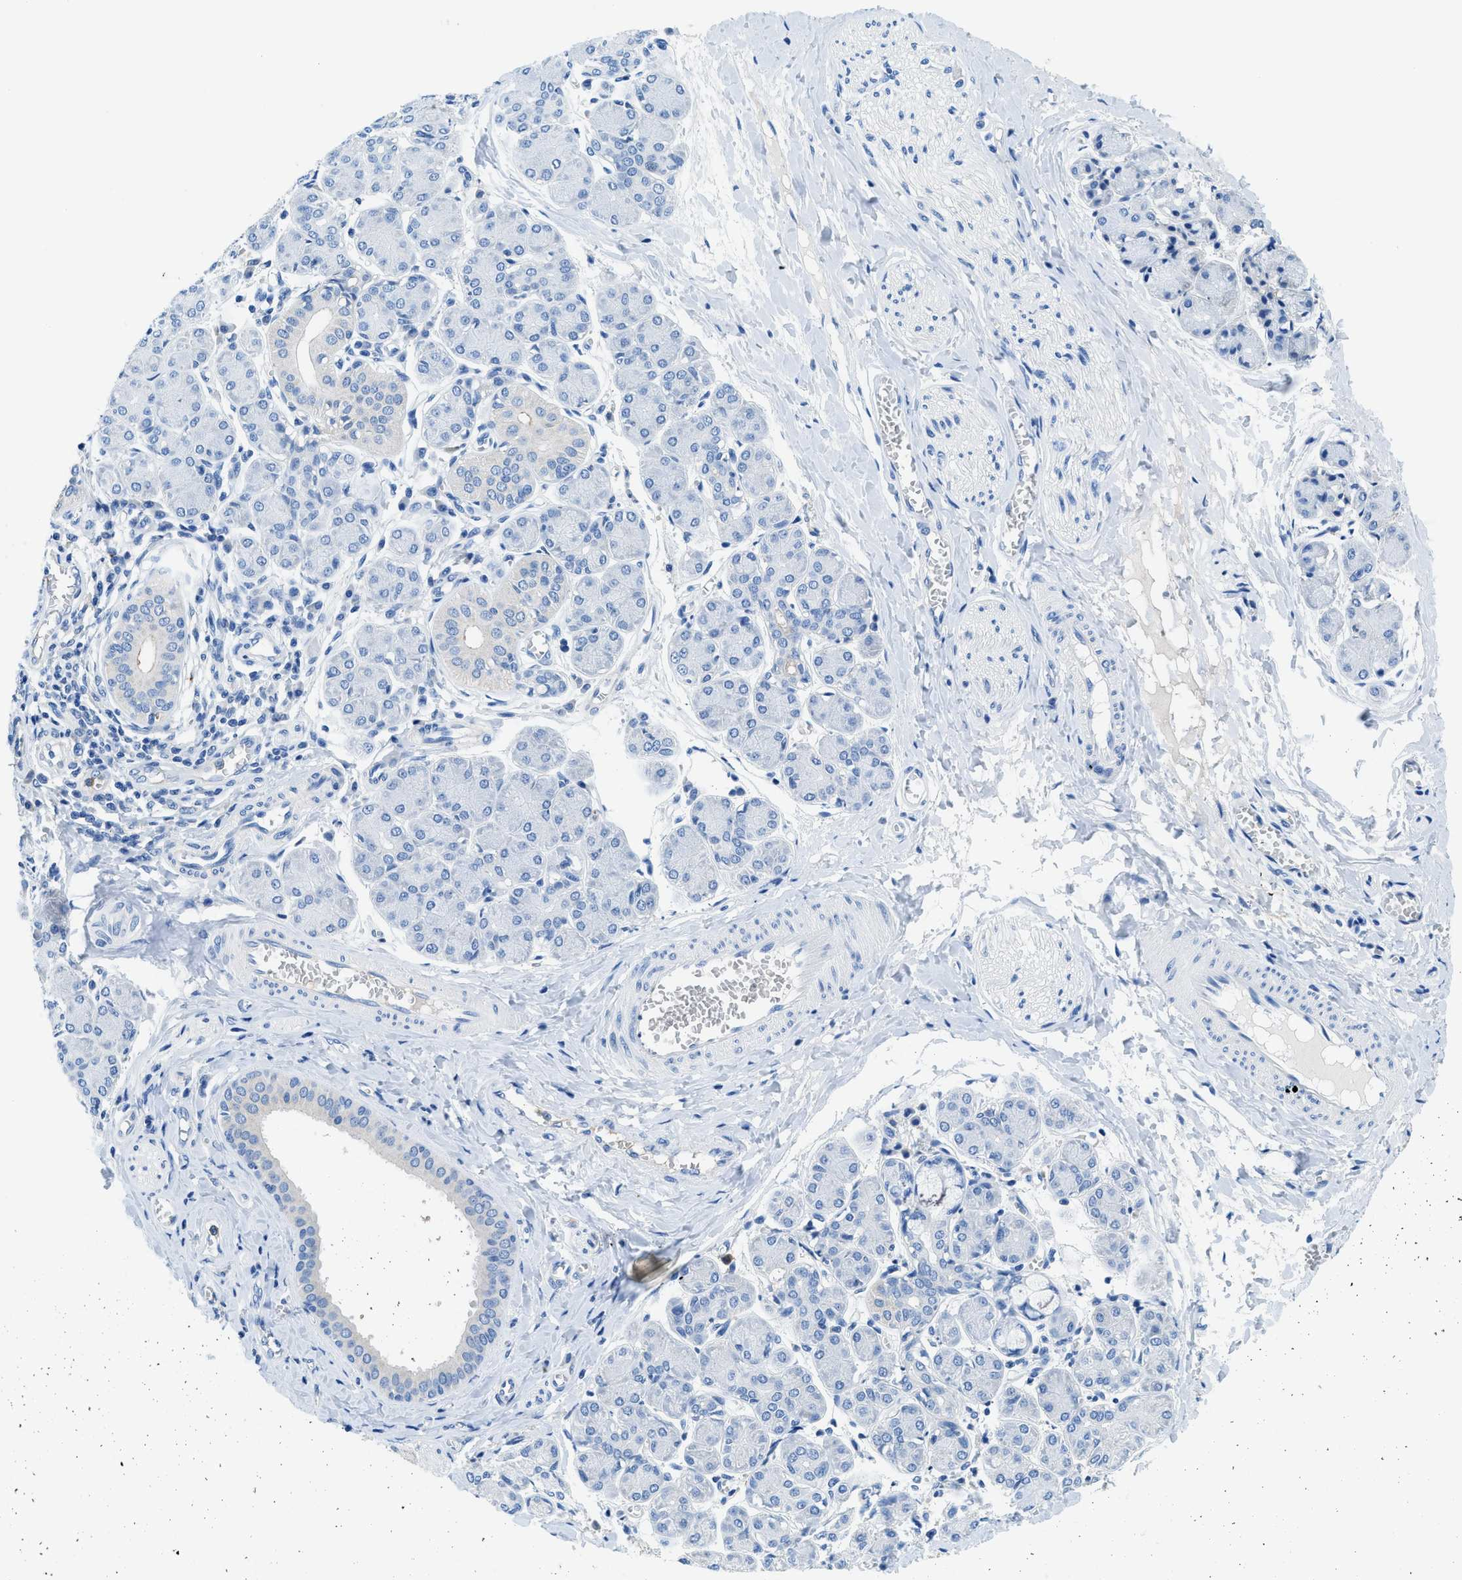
{"staining": {"intensity": "negative", "quantity": "none", "location": "none"}, "tissue": "salivary gland", "cell_type": "Glandular cells", "image_type": "normal", "snomed": [{"axis": "morphology", "description": "Normal tissue, NOS"}, {"axis": "morphology", "description": "Inflammation, NOS"}, {"axis": "topography", "description": "Lymph node"}, {"axis": "topography", "description": "Salivary gland"}], "caption": "Immunohistochemical staining of benign human salivary gland reveals no significant staining in glandular cells.", "gene": "NEB", "patient": {"sex": "male", "age": 3}}